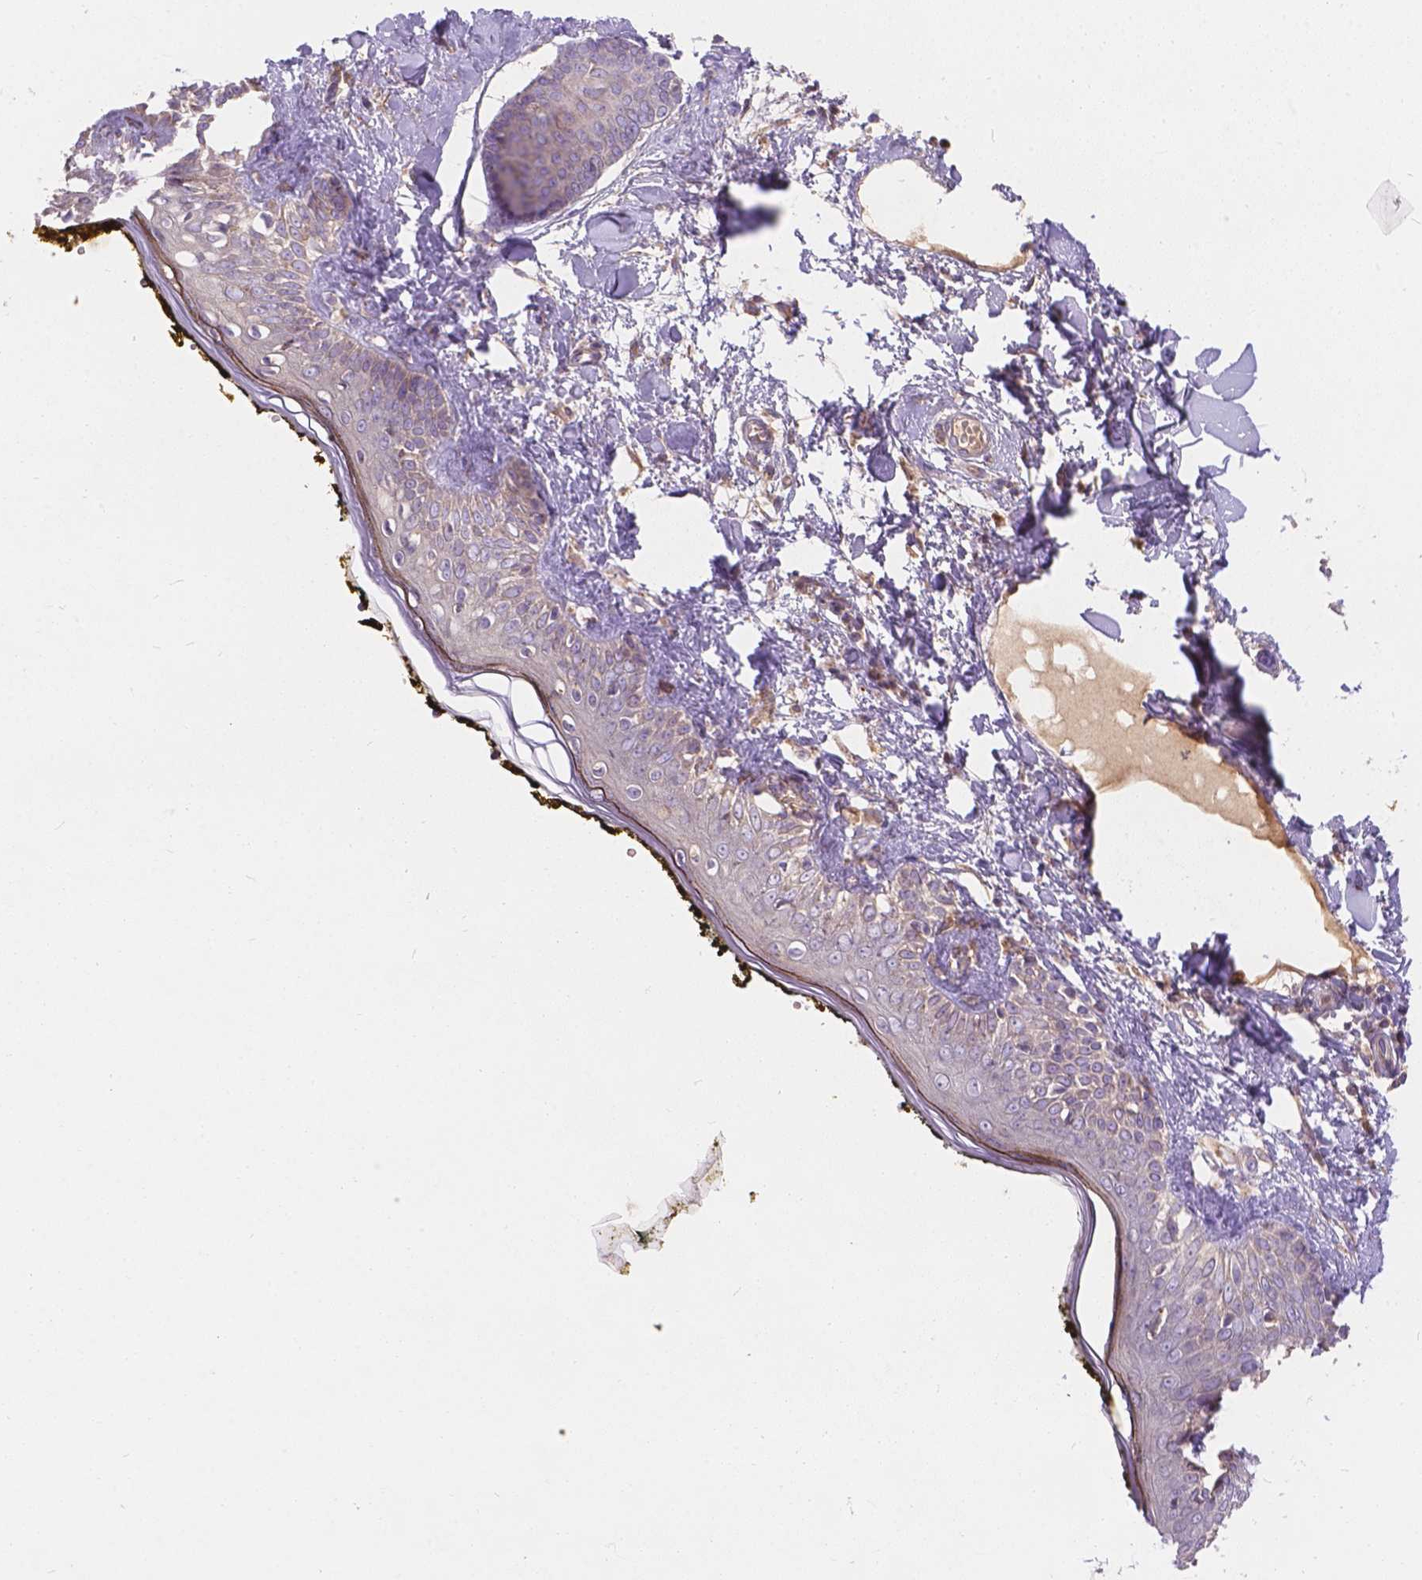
{"staining": {"intensity": "weak", "quantity": "25%-75%", "location": "cytoplasmic/membranous"}, "tissue": "skin", "cell_type": "Fibroblasts", "image_type": "normal", "snomed": [{"axis": "morphology", "description": "Normal tissue, NOS"}, {"axis": "topography", "description": "Skin"}], "caption": "A brown stain shows weak cytoplasmic/membranous expression of a protein in fibroblasts of normal human skin. (IHC, brightfield microscopy, high magnification).", "gene": "CDK10", "patient": {"sex": "male", "age": 76}}